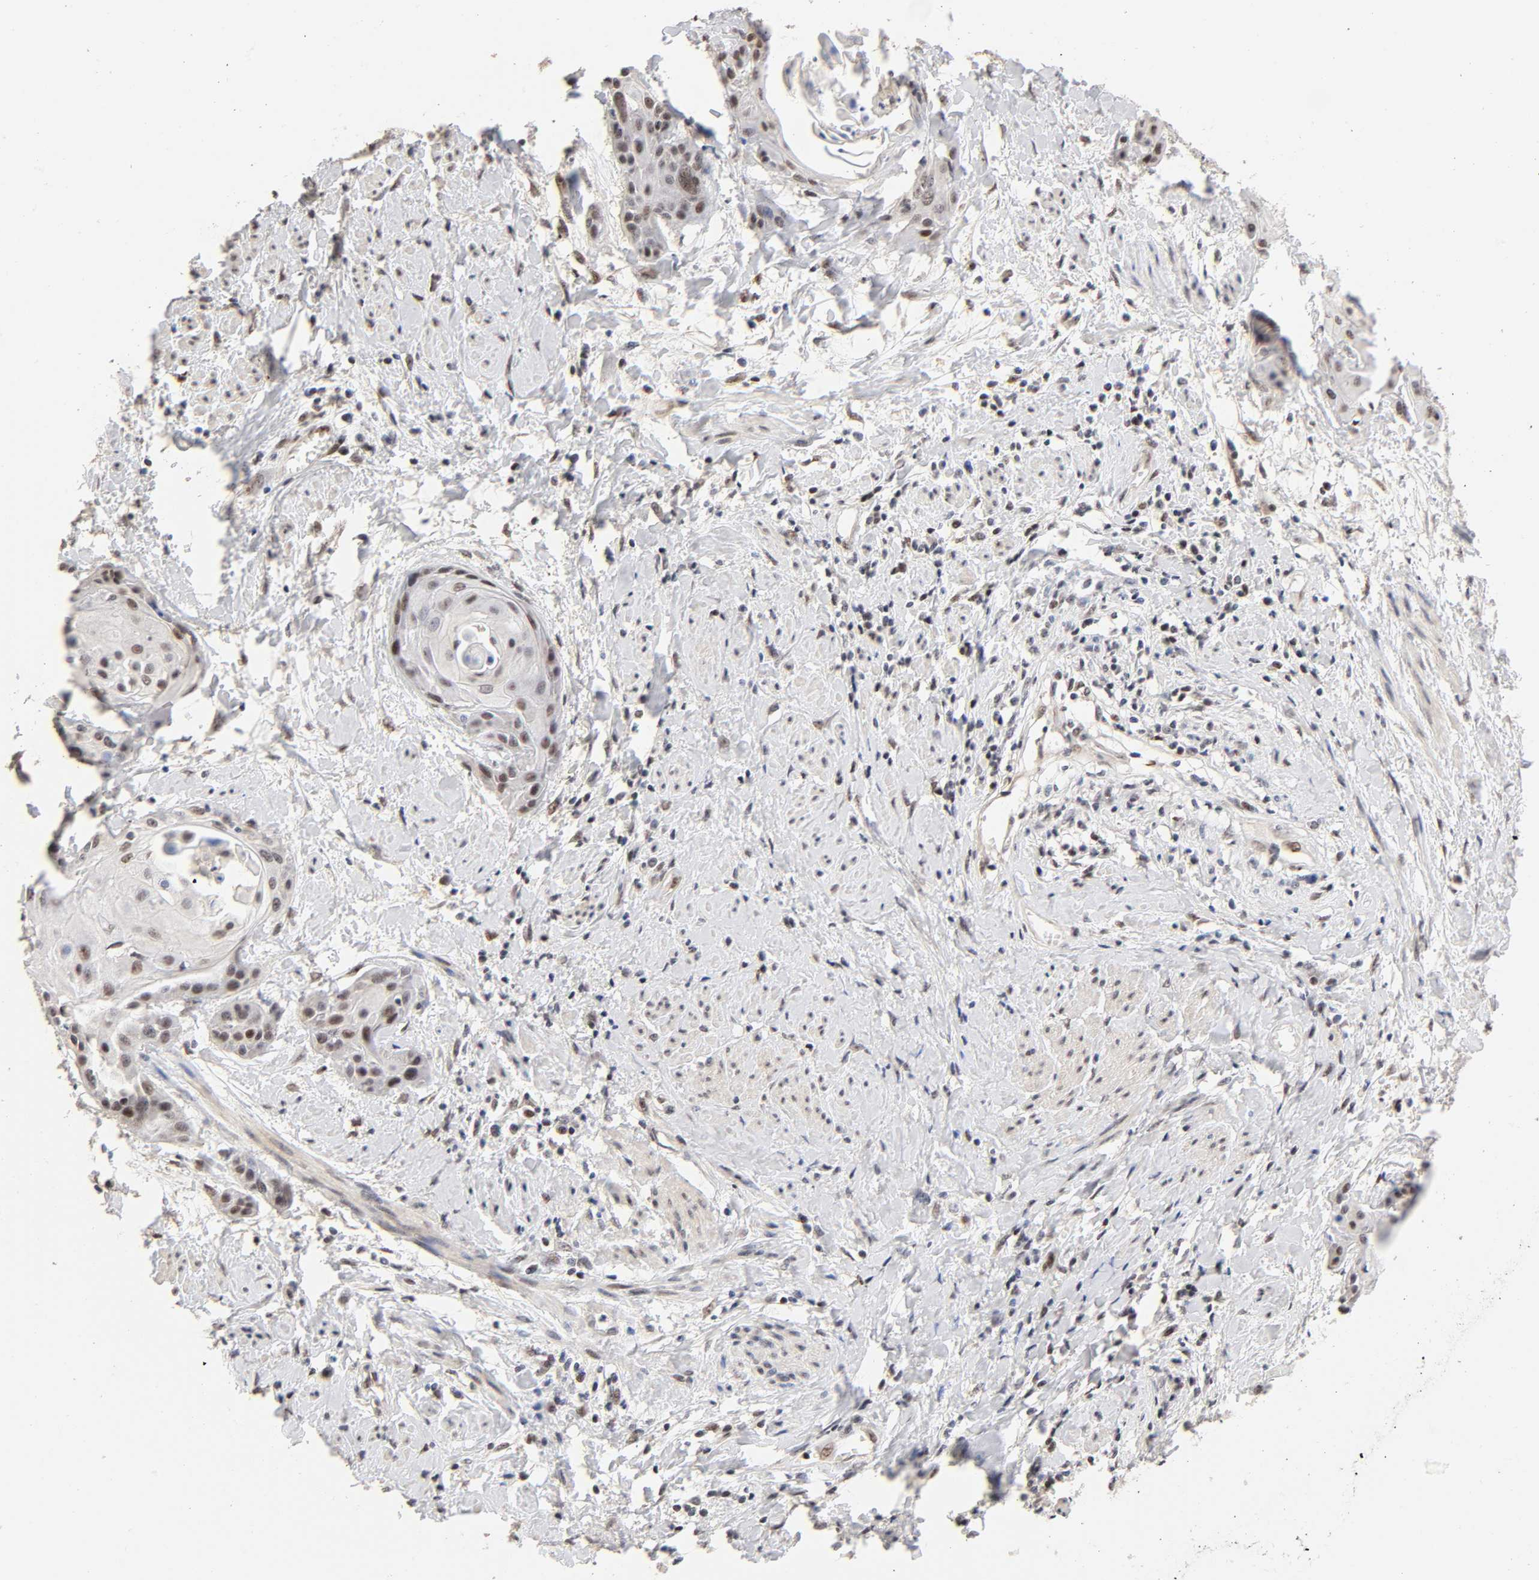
{"staining": {"intensity": "moderate", "quantity": "25%-75%", "location": "nuclear"}, "tissue": "cervical cancer", "cell_type": "Tumor cells", "image_type": "cancer", "snomed": [{"axis": "morphology", "description": "Squamous cell carcinoma, NOS"}, {"axis": "topography", "description": "Cervix"}], "caption": "Human cervical cancer stained with a protein marker displays moderate staining in tumor cells.", "gene": "TP53RK", "patient": {"sex": "female", "age": 57}}